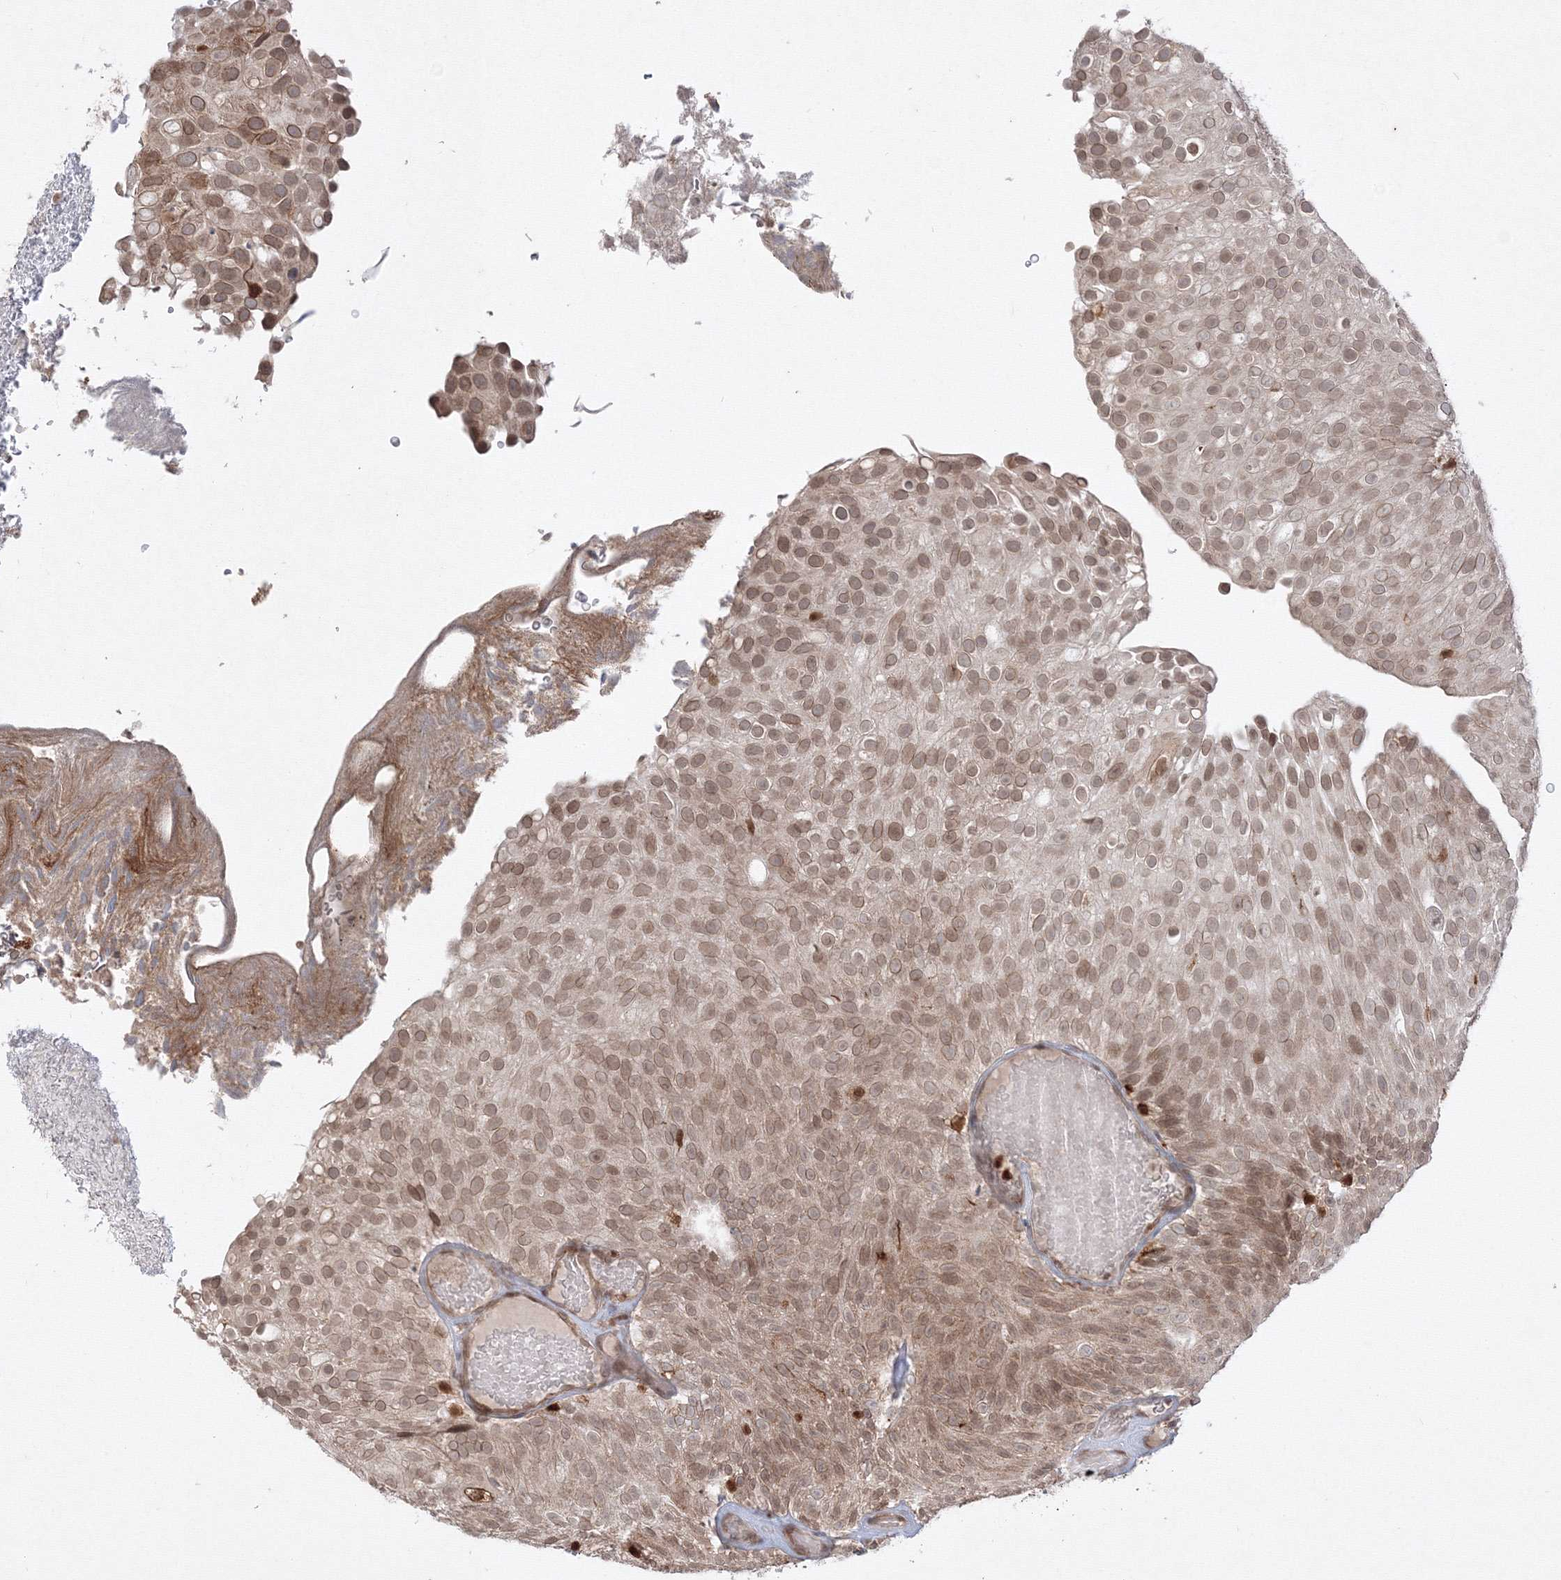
{"staining": {"intensity": "moderate", "quantity": ">75%", "location": "cytoplasmic/membranous,nuclear"}, "tissue": "urothelial cancer", "cell_type": "Tumor cells", "image_type": "cancer", "snomed": [{"axis": "morphology", "description": "Urothelial carcinoma, Low grade"}, {"axis": "topography", "description": "Urinary bladder"}], "caption": "Immunohistochemistry (IHC) of urothelial cancer shows medium levels of moderate cytoplasmic/membranous and nuclear expression in about >75% of tumor cells. (IHC, brightfield microscopy, high magnification).", "gene": "TMEM50B", "patient": {"sex": "male", "age": 78}}